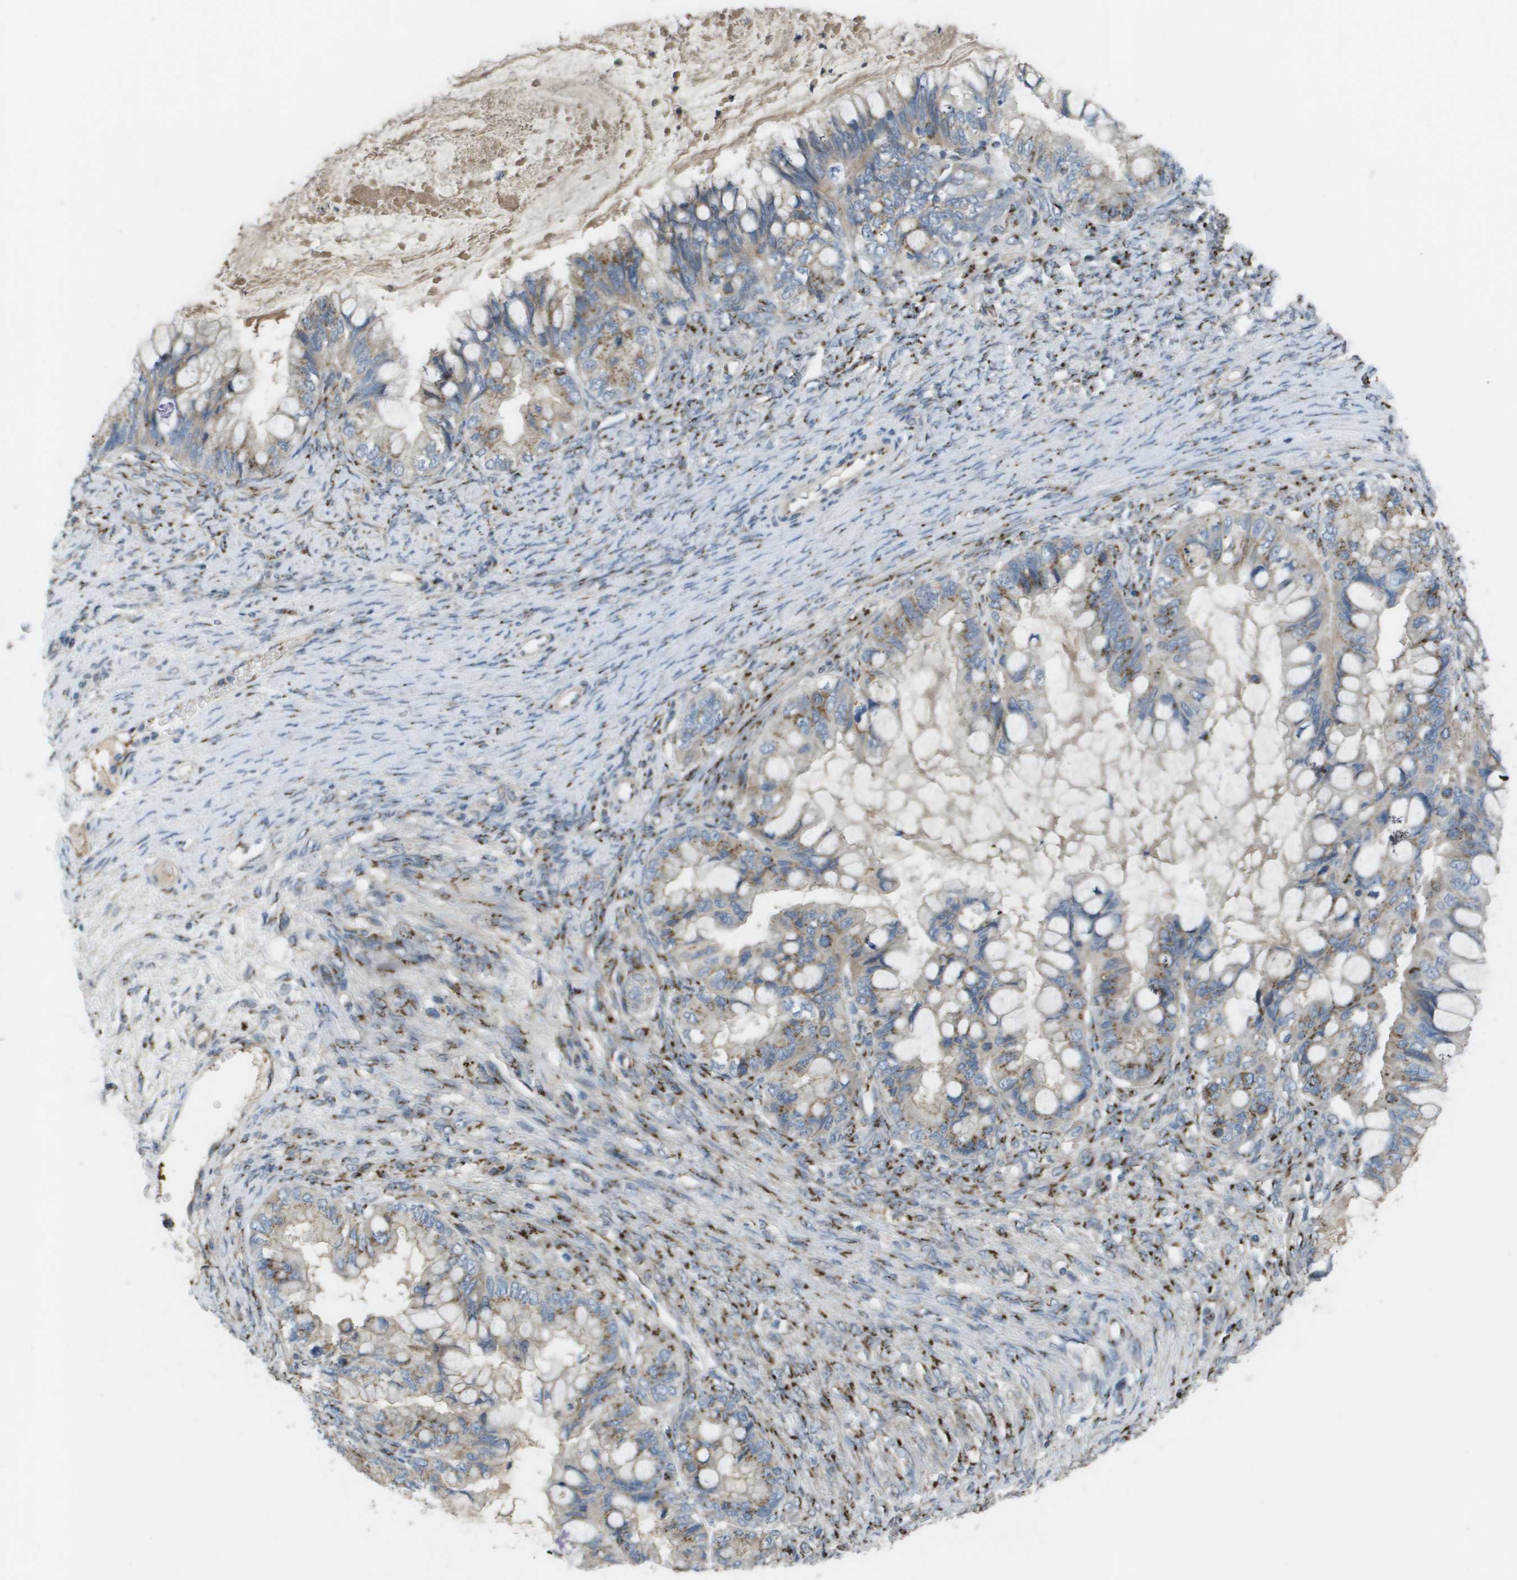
{"staining": {"intensity": "weak", "quantity": ">75%", "location": "cytoplasmic/membranous"}, "tissue": "ovarian cancer", "cell_type": "Tumor cells", "image_type": "cancer", "snomed": [{"axis": "morphology", "description": "Cystadenocarcinoma, mucinous, NOS"}, {"axis": "topography", "description": "Ovary"}], "caption": "Protein expression analysis of ovarian cancer (mucinous cystadenocarcinoma) demonstrates weak cytoplasmic/membranous positivity in approximately >75% of tumor cells. (IHC, brightfield microscopy, high magnification).", "gene": "QSOX2", "patient": {"sex": "female", "age": 80}}